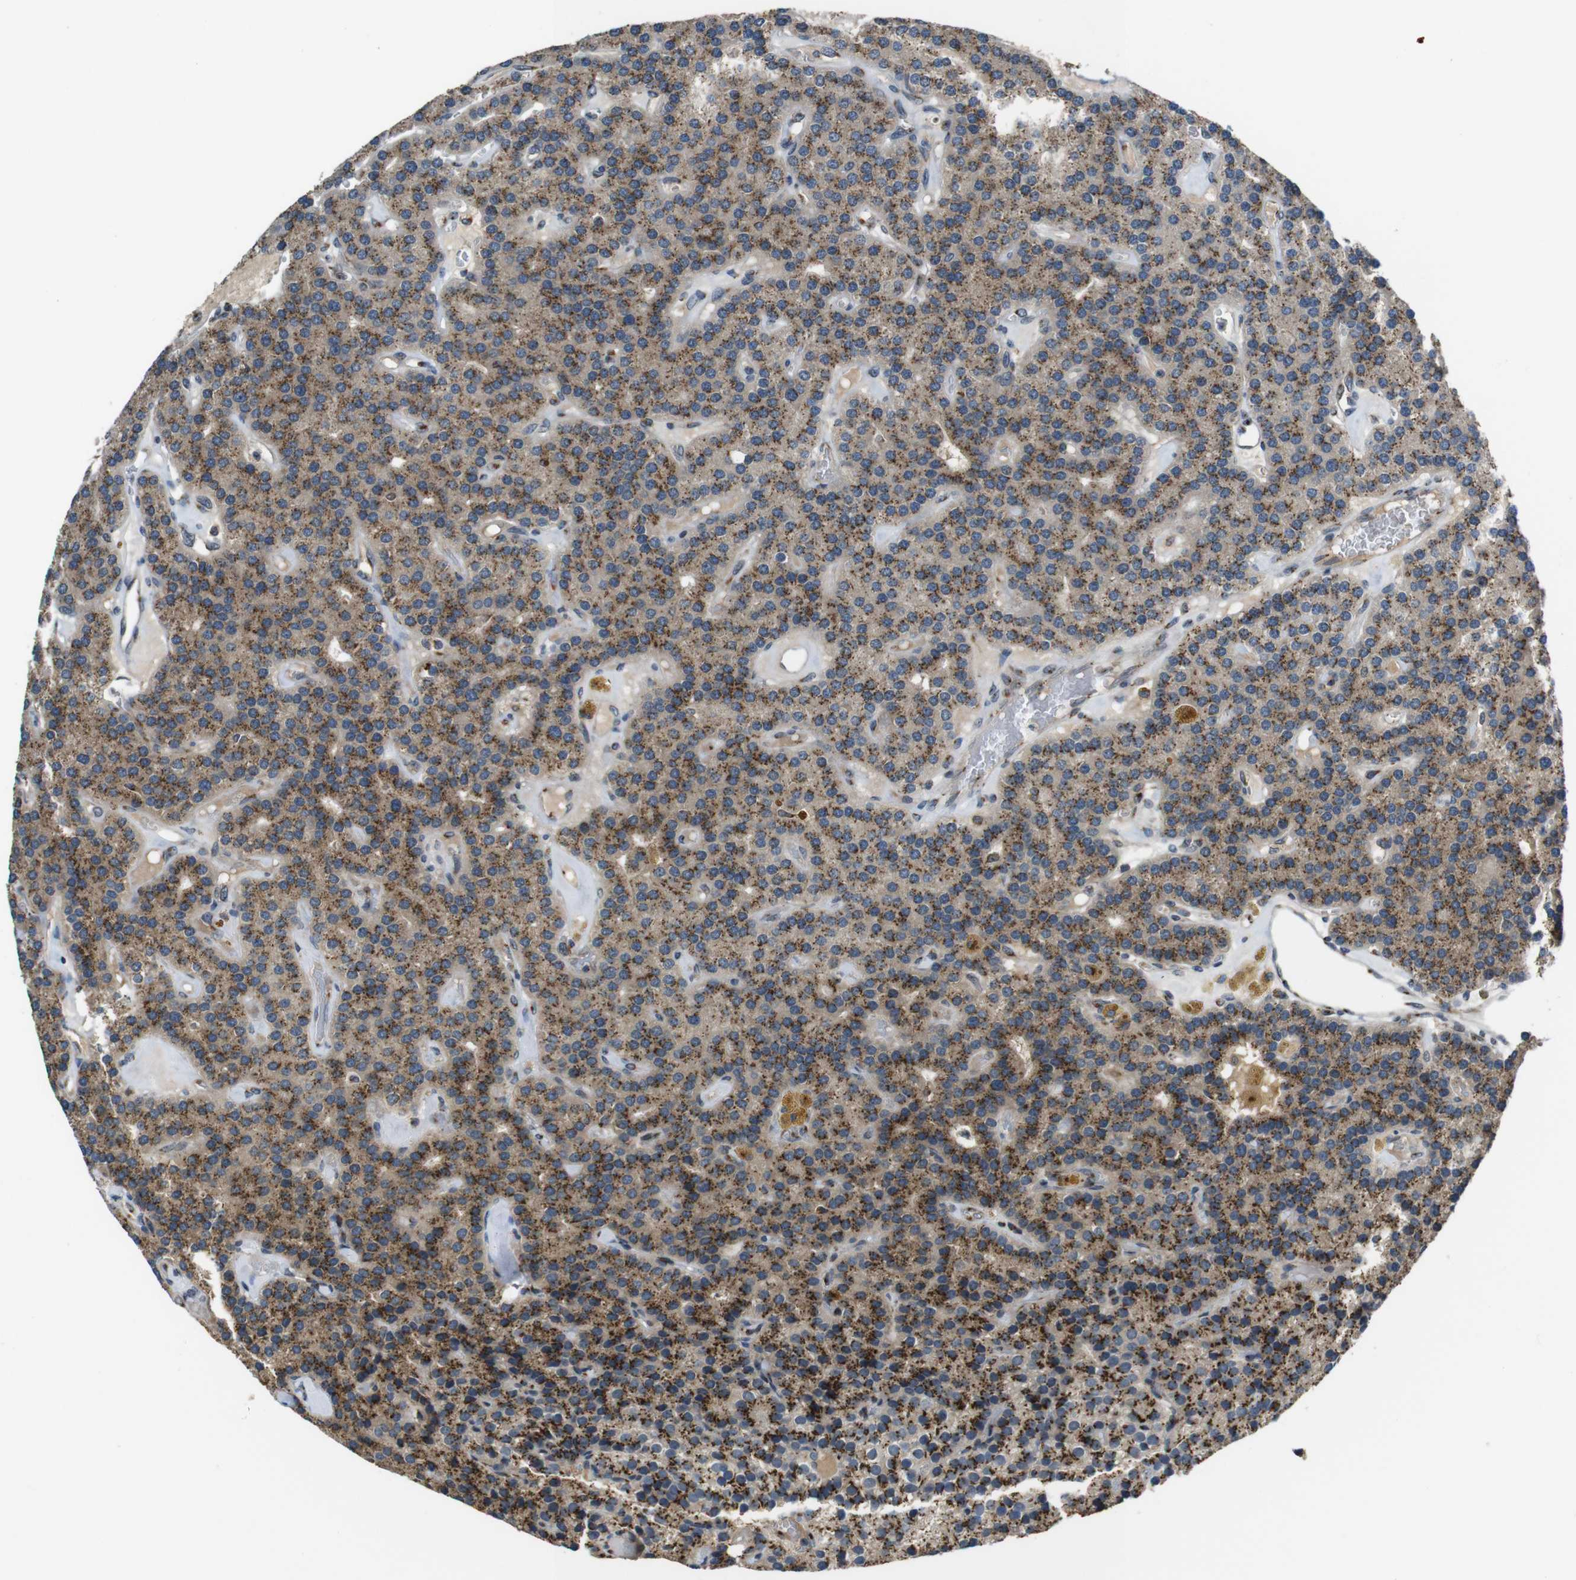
{"staining": {"intensity": "strong", "quantity": ">75%", "location": "cytoplasmic/membranous"}, "tissue": "parathyroid gland", "cell_type": "Glandular cells", "image_type": "normal", "snomed": [{"axis": "morphology", "description": "Normal tissue, NOS"}, {"axis": "morphology", "description": "Adenoma, NOS"}, {"axis": "topography", "description": "Parathyroid gland"}], "caption": "A brown stain highlights strong cytoplasmic/membranous expression of a protein in glandular cells of unremarkable parathyroid gland. (Brightfield microscopy of DAB IHC at high magnification).", "gene": "ZFPL1", "patient": {"sex": "female", "age": 86}}